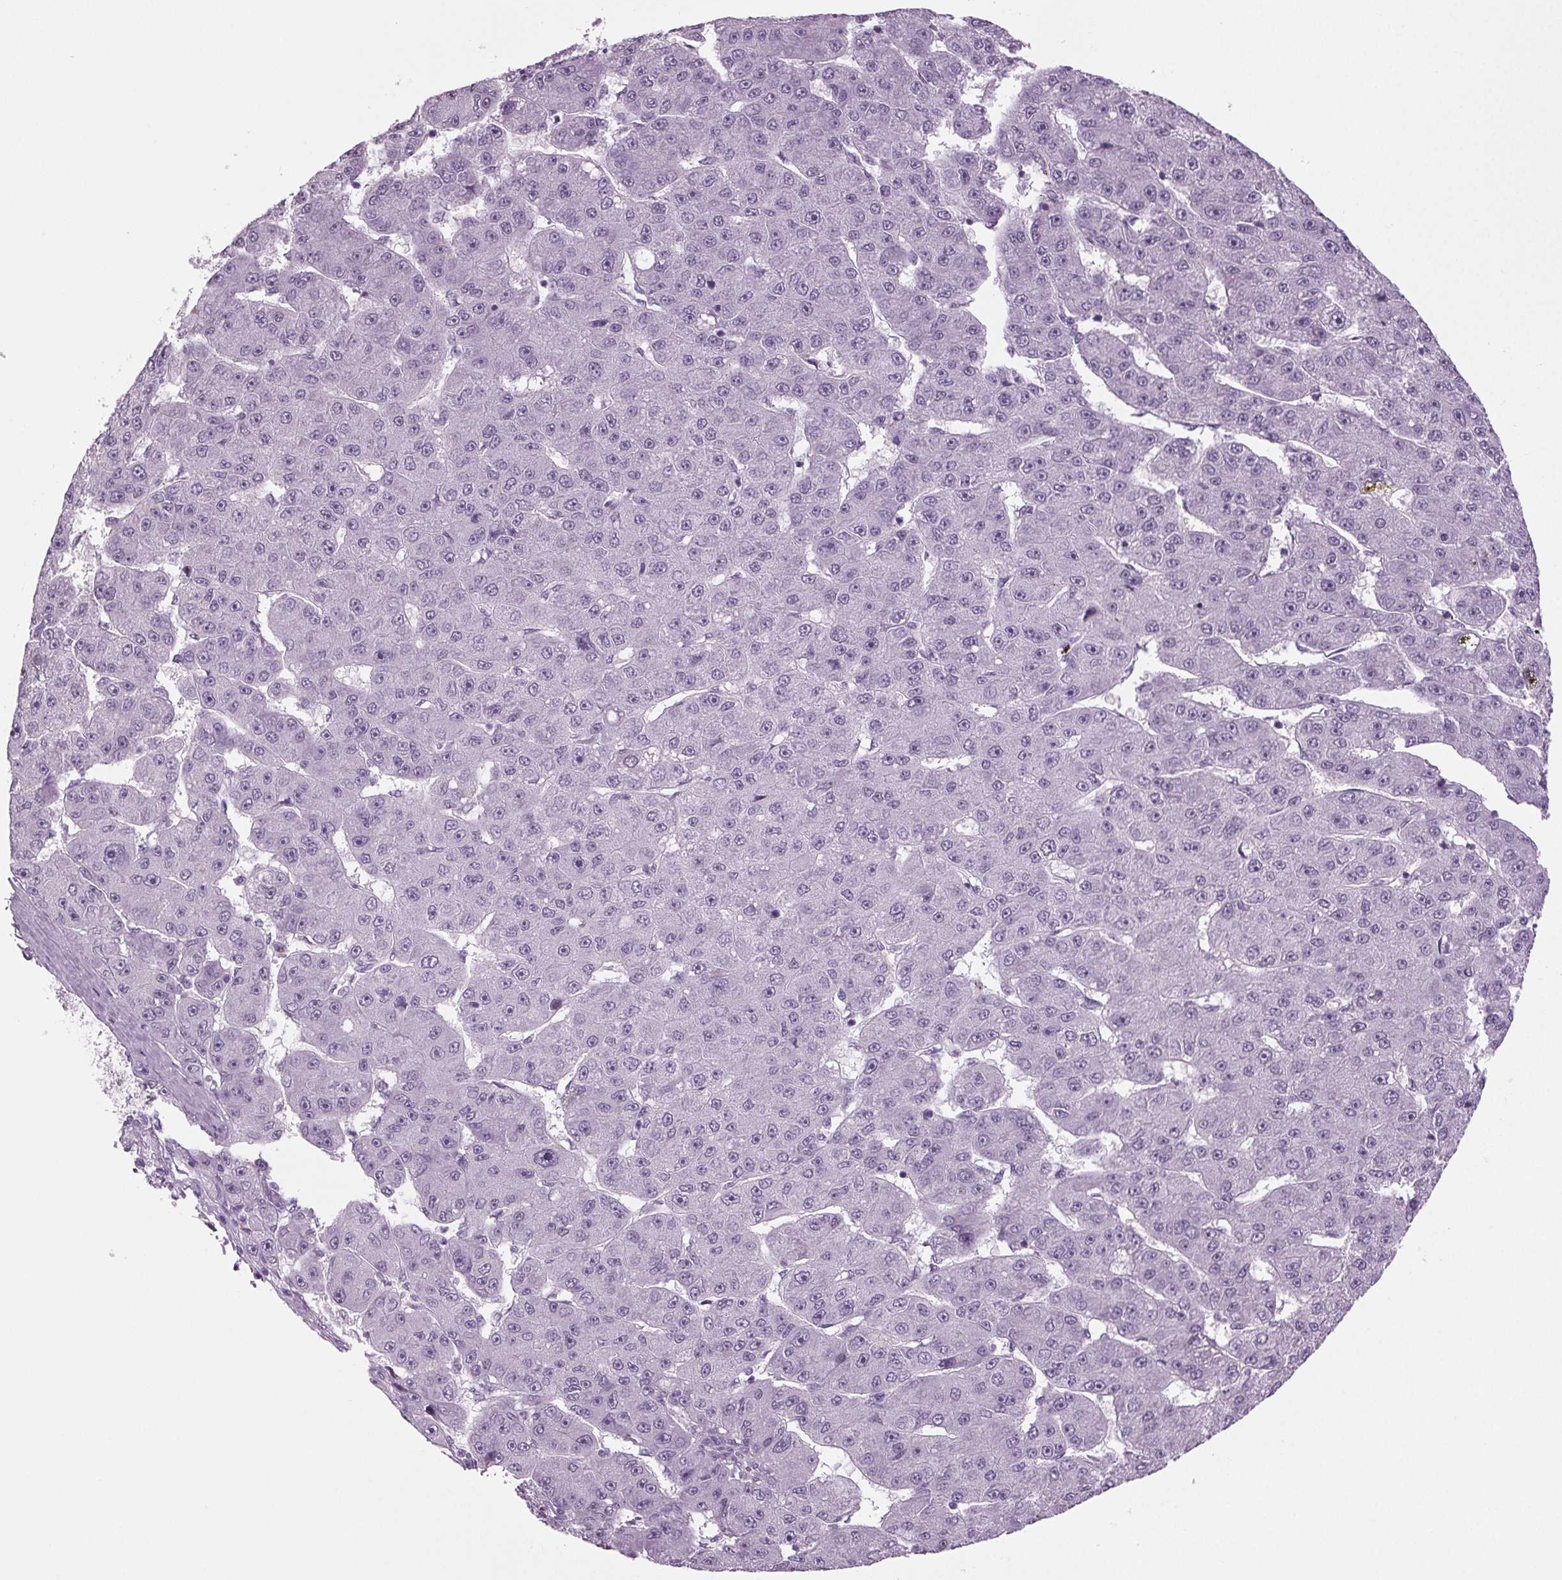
{"staining": {"intensity": "negative", "quantity": "none", "location": "none"}, "tissue": "liver cancer", "cell_type": "Tumor cells", "image_type": "cancer", "snomed": [{"axis": "morphology", "description": "Carcinoma, Hepatocellular, NOS"}, {"axis": "topography", "description": "Liver"}], "caption": "Protein analysis of liver cancer (hepatocellular carcinoma) reveals no significant staining in tumor cells.", "gene": "BHLHE22", "patient": {"sex": "male", "age": 67}}